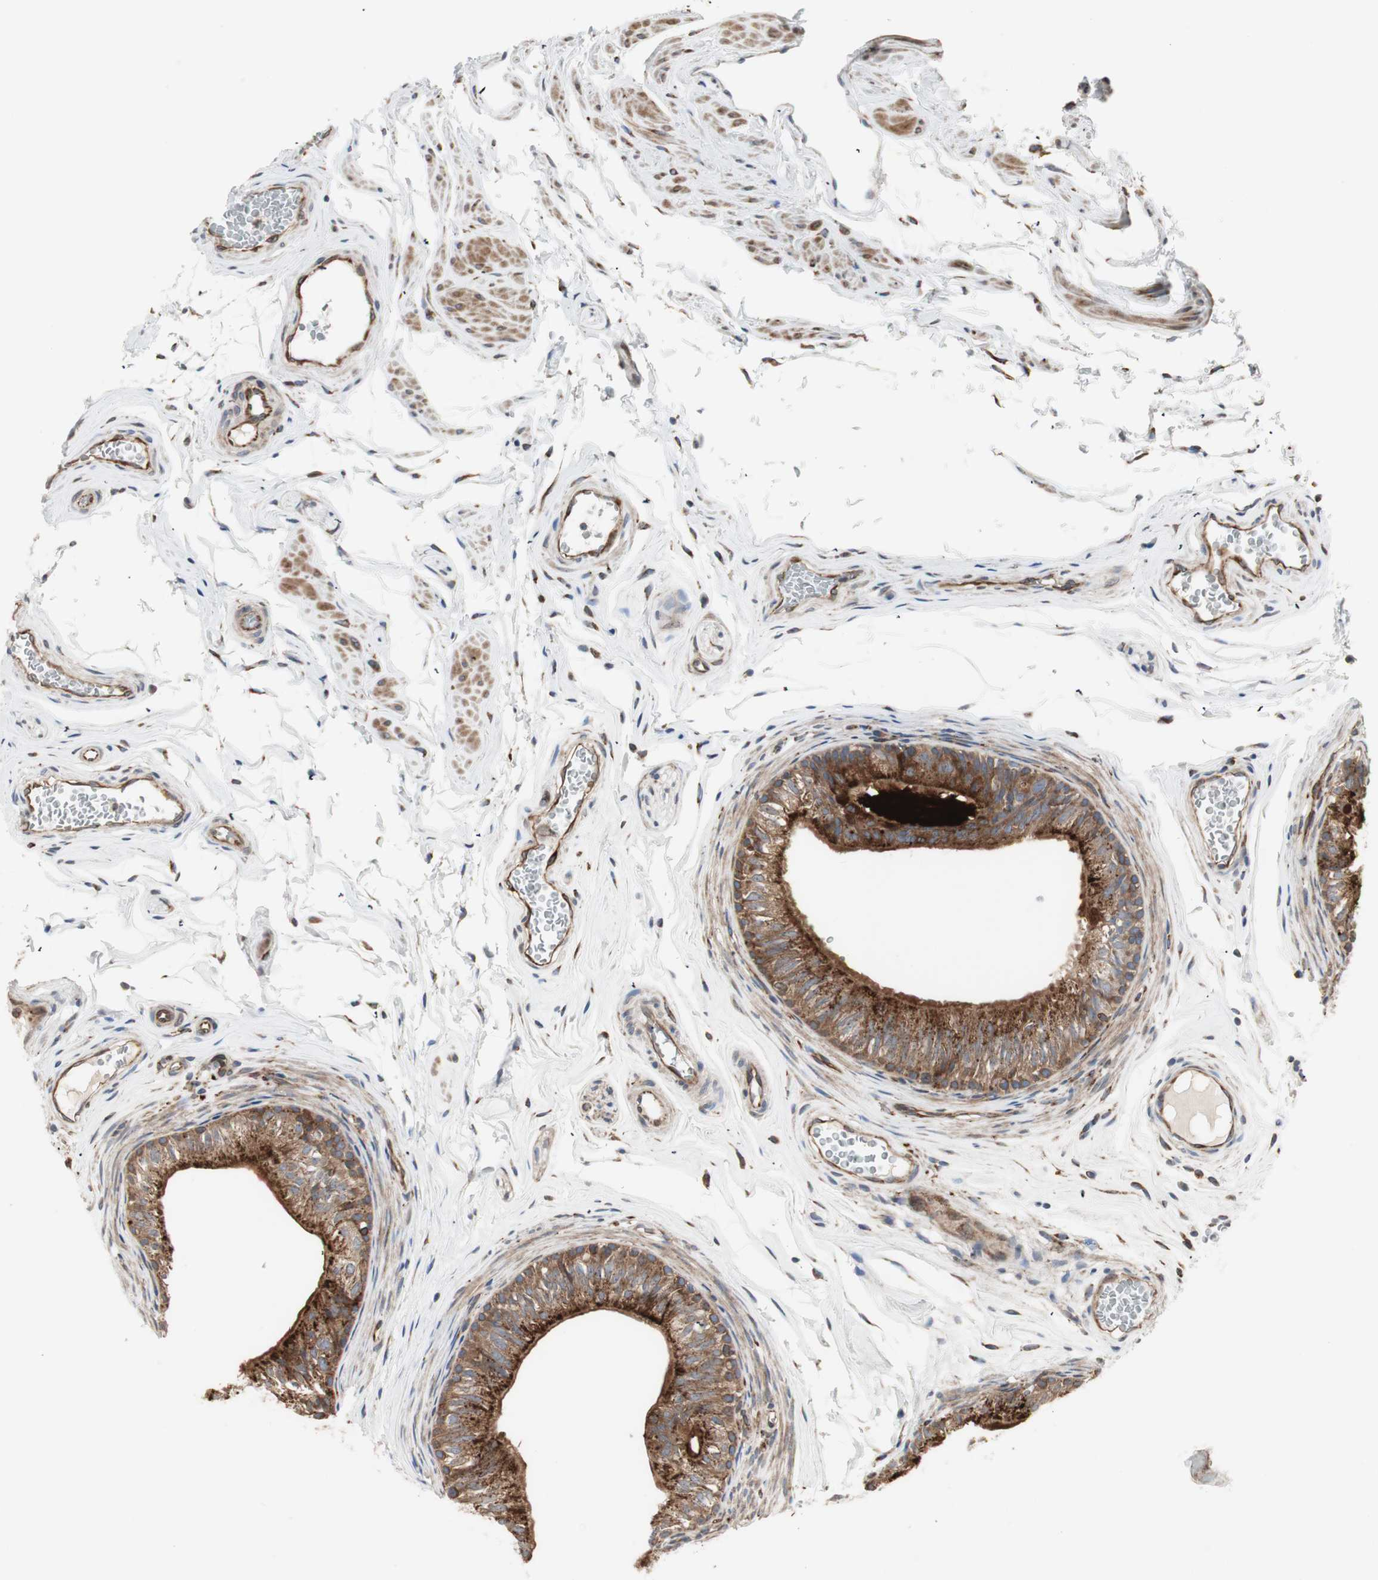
{"staining": {"intensity": "strong", "quantity": ">75%", "location": "cytoplasmic/membranous"}, "tissue": "epididymis", "cell_type": "Glandular cells", "image_type": "normal", "snomed": [{"axis": "morphology", "description": "Normal tissue, NOS"}, {"axis": "topography", "description": "Testis"}, {"axis": "topography", "description": "Epididymis"}], "caption": "A high-resolution histopathology image shows immunohistochemistry staining of normal epididymis, which shows strong cytoplasmic/membranous staining in about >75% of glandular cells.", "gene": "H6PD", "patient": {"sex": "male", "age": 36}}